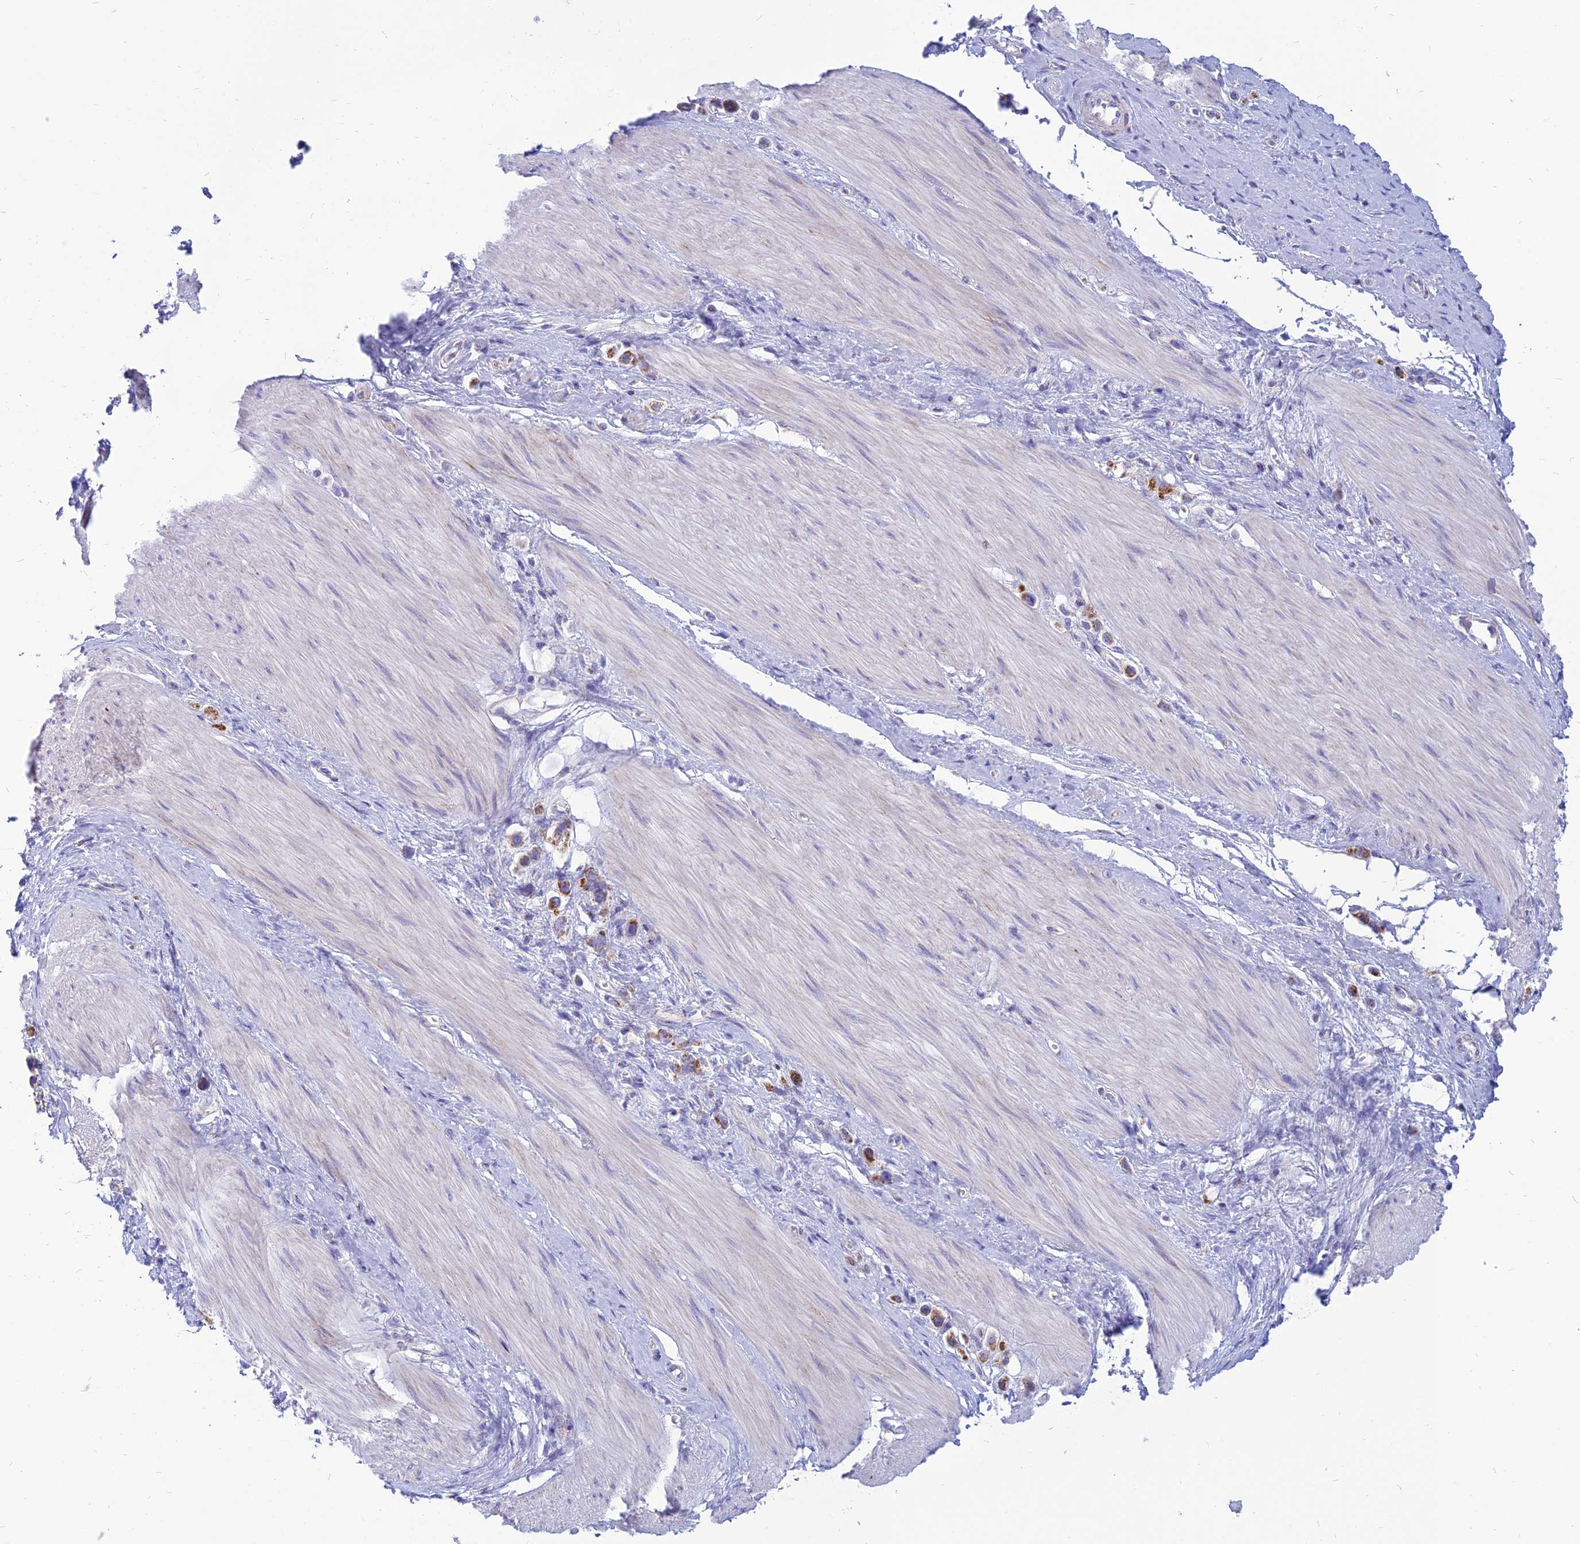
{"staining": {"intensity": "moderate", "quantity": ">75%", "location": "cytoplasmic/membranous"}, "tissue": "stomach cancer", "cell_type": "Tumor cells", "image_type": "cancer", "snomed": [{"axis": "morphology", "description": "Adenocarcinoma, NOS"}, {"axis": "topography", "description": "Stomach"}], "caption": "Protein expression analysis of human stomach cancer reveals moderate cytoplasmic/membranous staining in approximately >75% of tumor cells. The protein is shown in brown color, while the nuclei are stained blue.", "gene": "PACC1", "patient": {"sex": "female", "age": 65}}